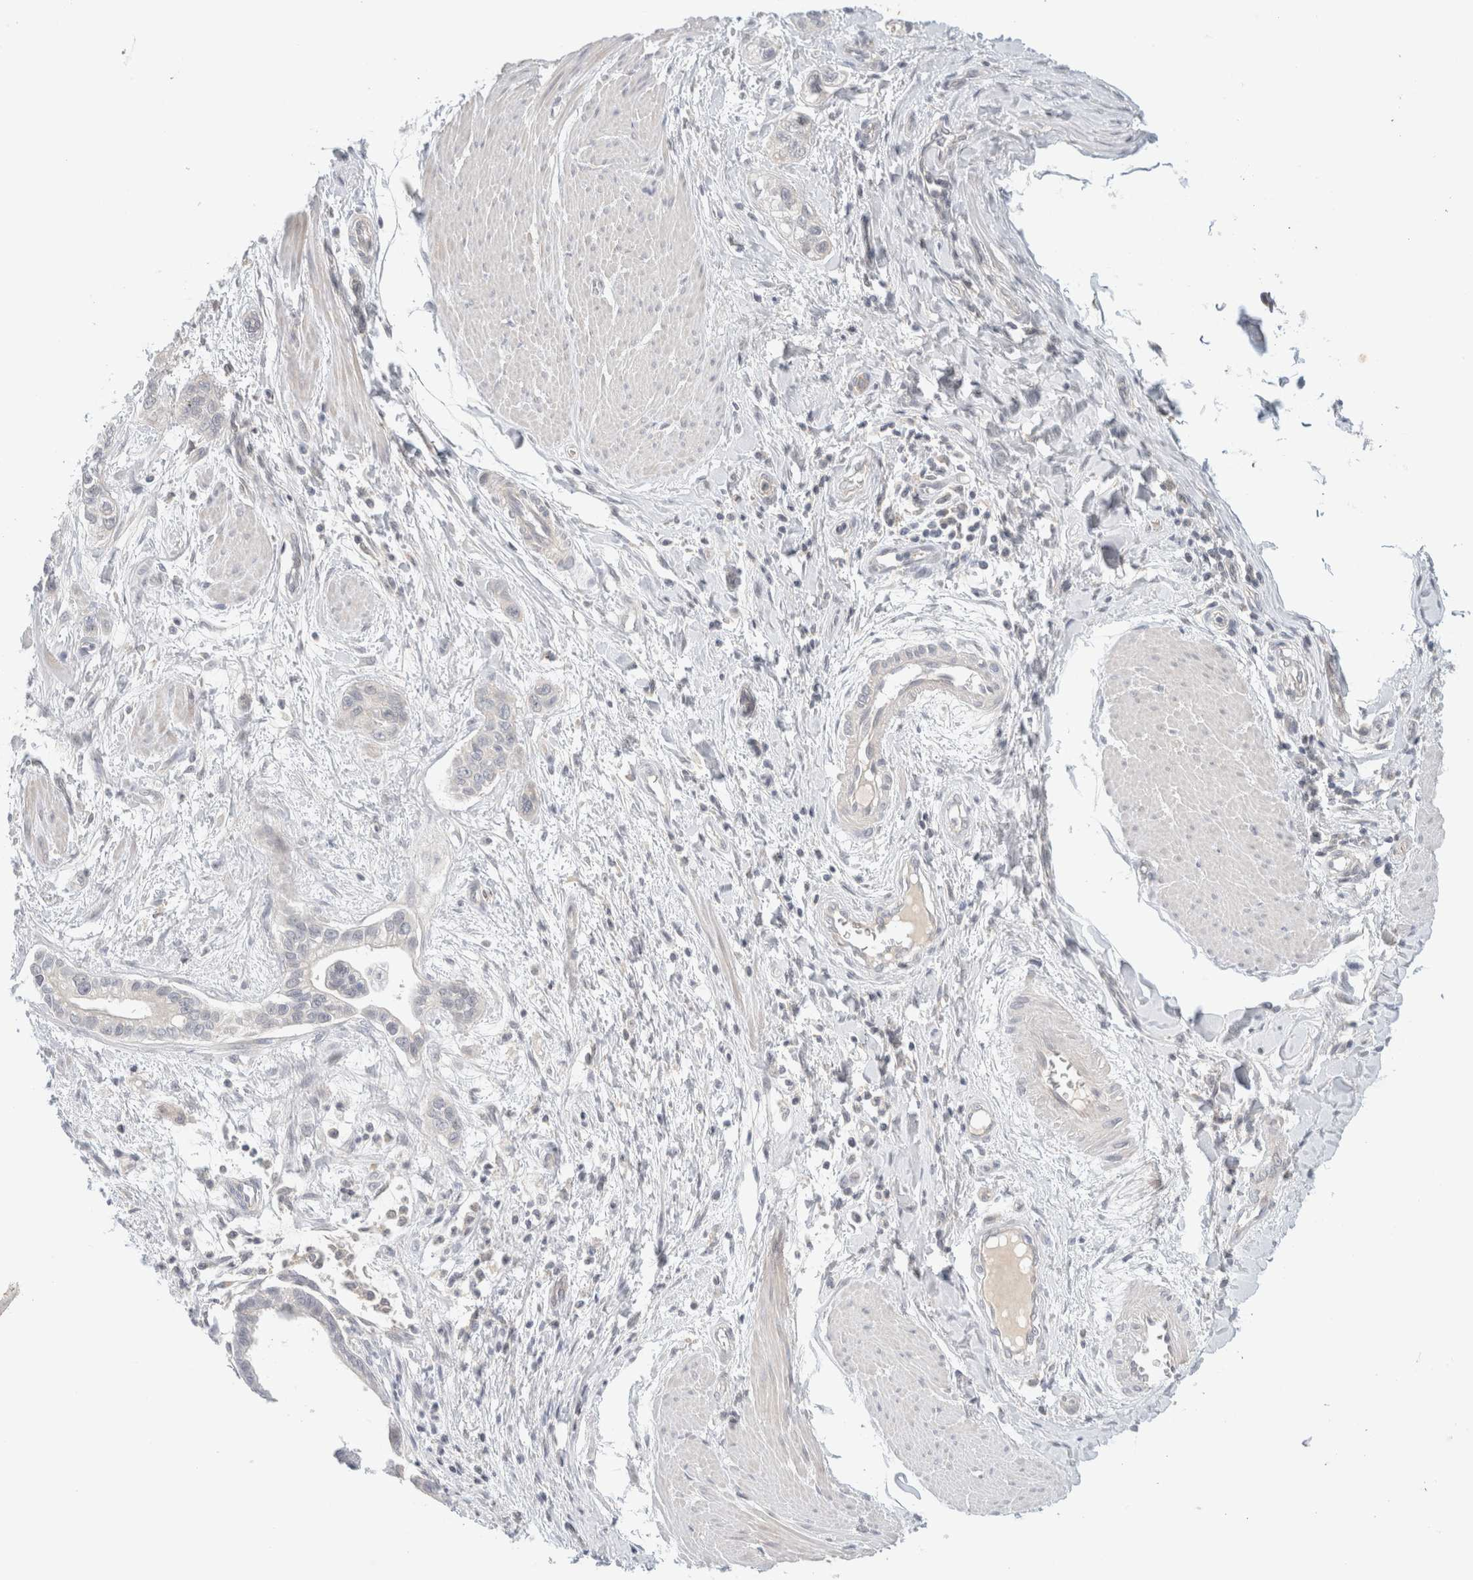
{"staining": {"intensity": "negative", "quantity": "none", "location": "none"}, "tissue": "pancreatic cancer", "cell_type": "Tumor cells", "image_type": "cancer", "snomed": [{"axis": "morphology", "description": "Adenocarcinoma, NOS"}, {"axis": "topography", "description": "Pancreas"}], "caption": "Micrograph shows no protein staining in tumor cells of pancreatic cancer tissue.", "gene": "MRM3", "patient": {"sex": "male", "age": 74}}